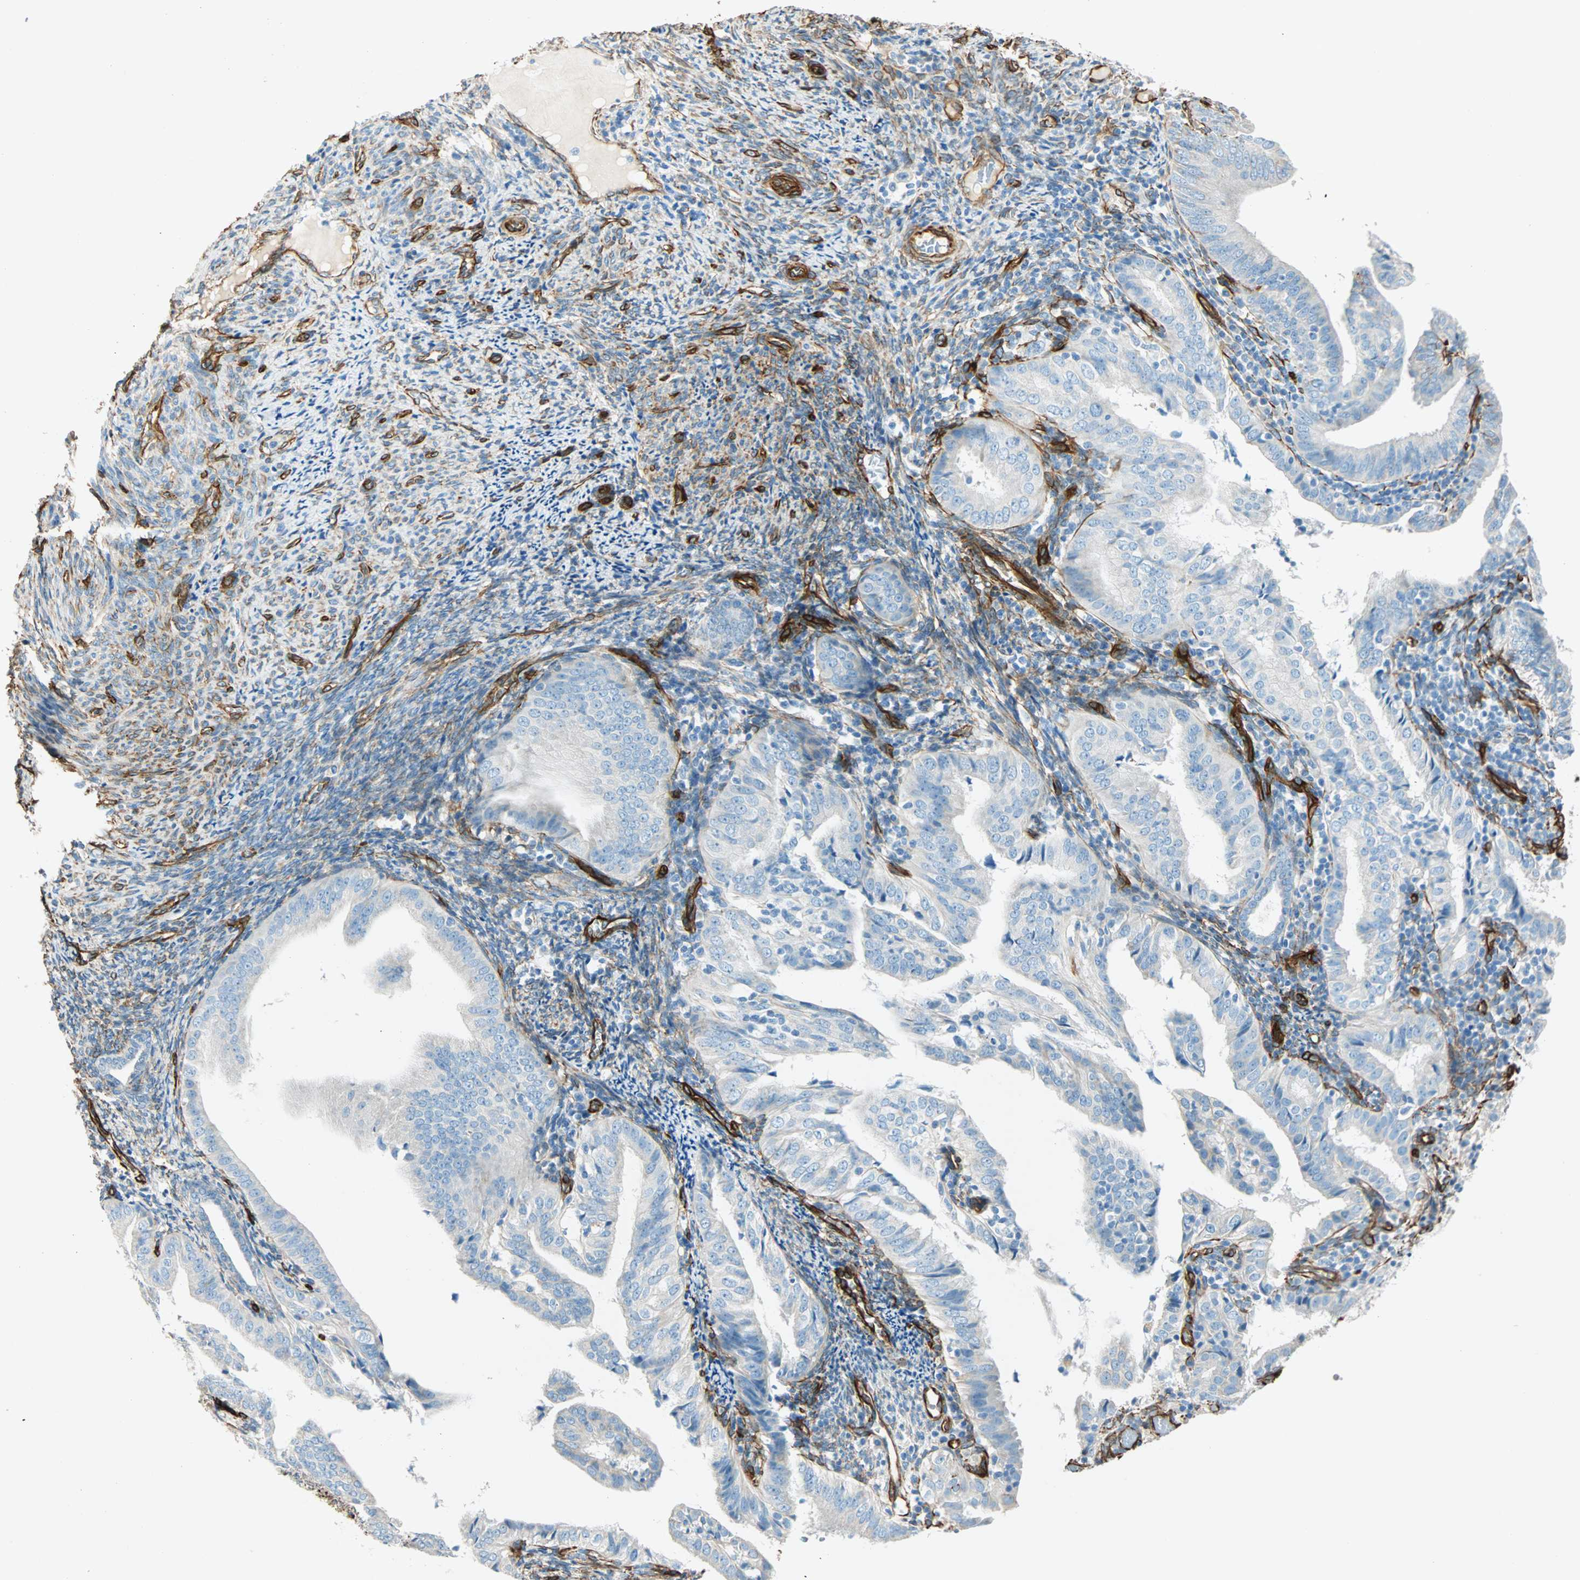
{"staining": {"intensity": "negative", "quantity": "none", "location": "none"}, "tissue": "endometrial cancer", "cell_type": "Tumor cells", "image_type": "cancer", "snomed": [{"axis": "morphology", "description": "Adenocarcinoma, NOS"}, {"axis": "topography", "description": "Endometrium"}], "caption": "Image shows no protein expression in tumor cells of endometrial cancer tissue.", "gene": "NES", "patient": {"sex": "female", "age": 58}}